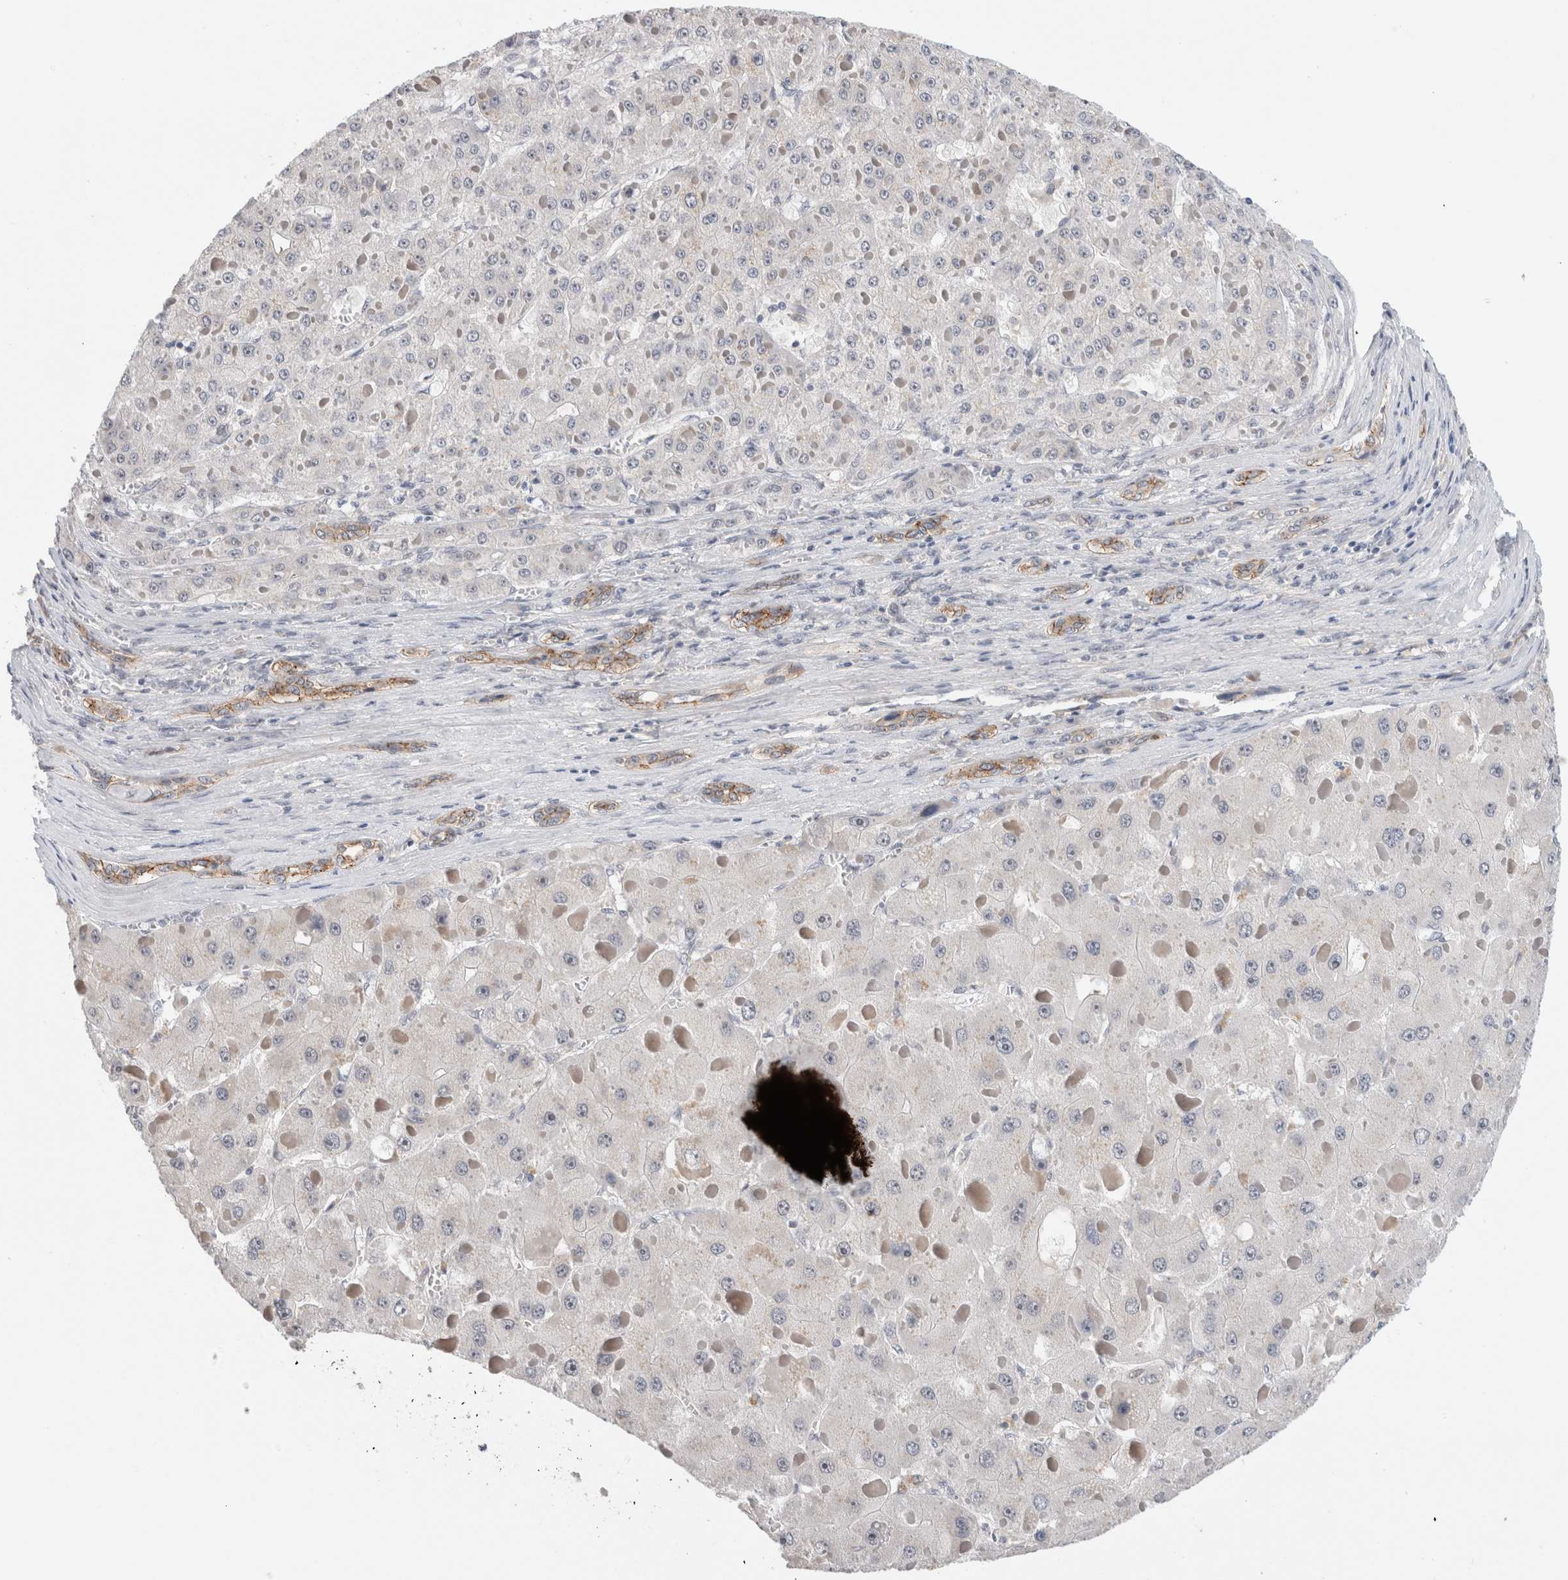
{"staining": {"intensity": "negative", "quantity": "none", "location": "none"}, "tissue": "liver cancer", "cell_type": "Tumor cells", "image_type": "cancer", "snomed": [{"axis": "morphology", "description": "Carcinoma, Hepatocellular, NOS"}, {"axis": "topography", "description": "Liver"}], "caption": "An IHC histopathology image of hepatocellular carcinoma (liver) is shown. There is no staining in tumor cells of hepatocellular carcinoma (liver).", "gene": "HCN3", "patient": {"sex": "female", "age": 73}}